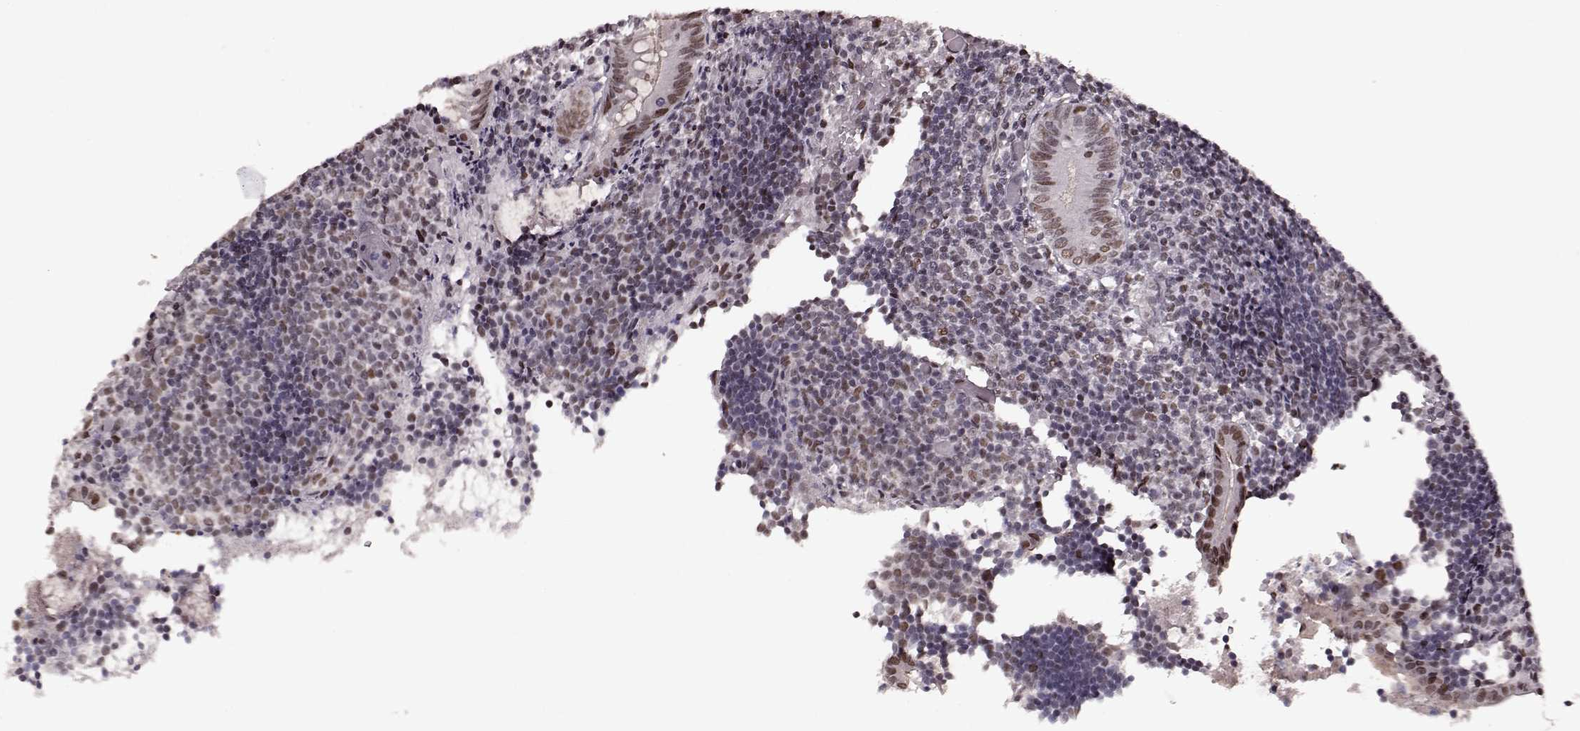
{"staining": {"intensity": "weak", "quantity": ">75%", "location": "nuclear"}, "tissue": "appendix", "cell_type": "Glandular cells", "image_type": "normal", "snomed": [{"axis": "morphology", "description": "Normal tissue, NOS"}, {"axis": "topography", "description": "Appendix"}], "caption": "High-power microscopy captured an immunohistochemistry (IHC) micrograph of benign appendix, revealing weak nuclear staining in approximately >75% of glandular cells. The staining was performed using DAB, with brown indicating positive protein expression. Nuclei are stained blue with hematoxylin.", "gene": "NR2C1", "patient": {"sex": "female", "age": 32}}